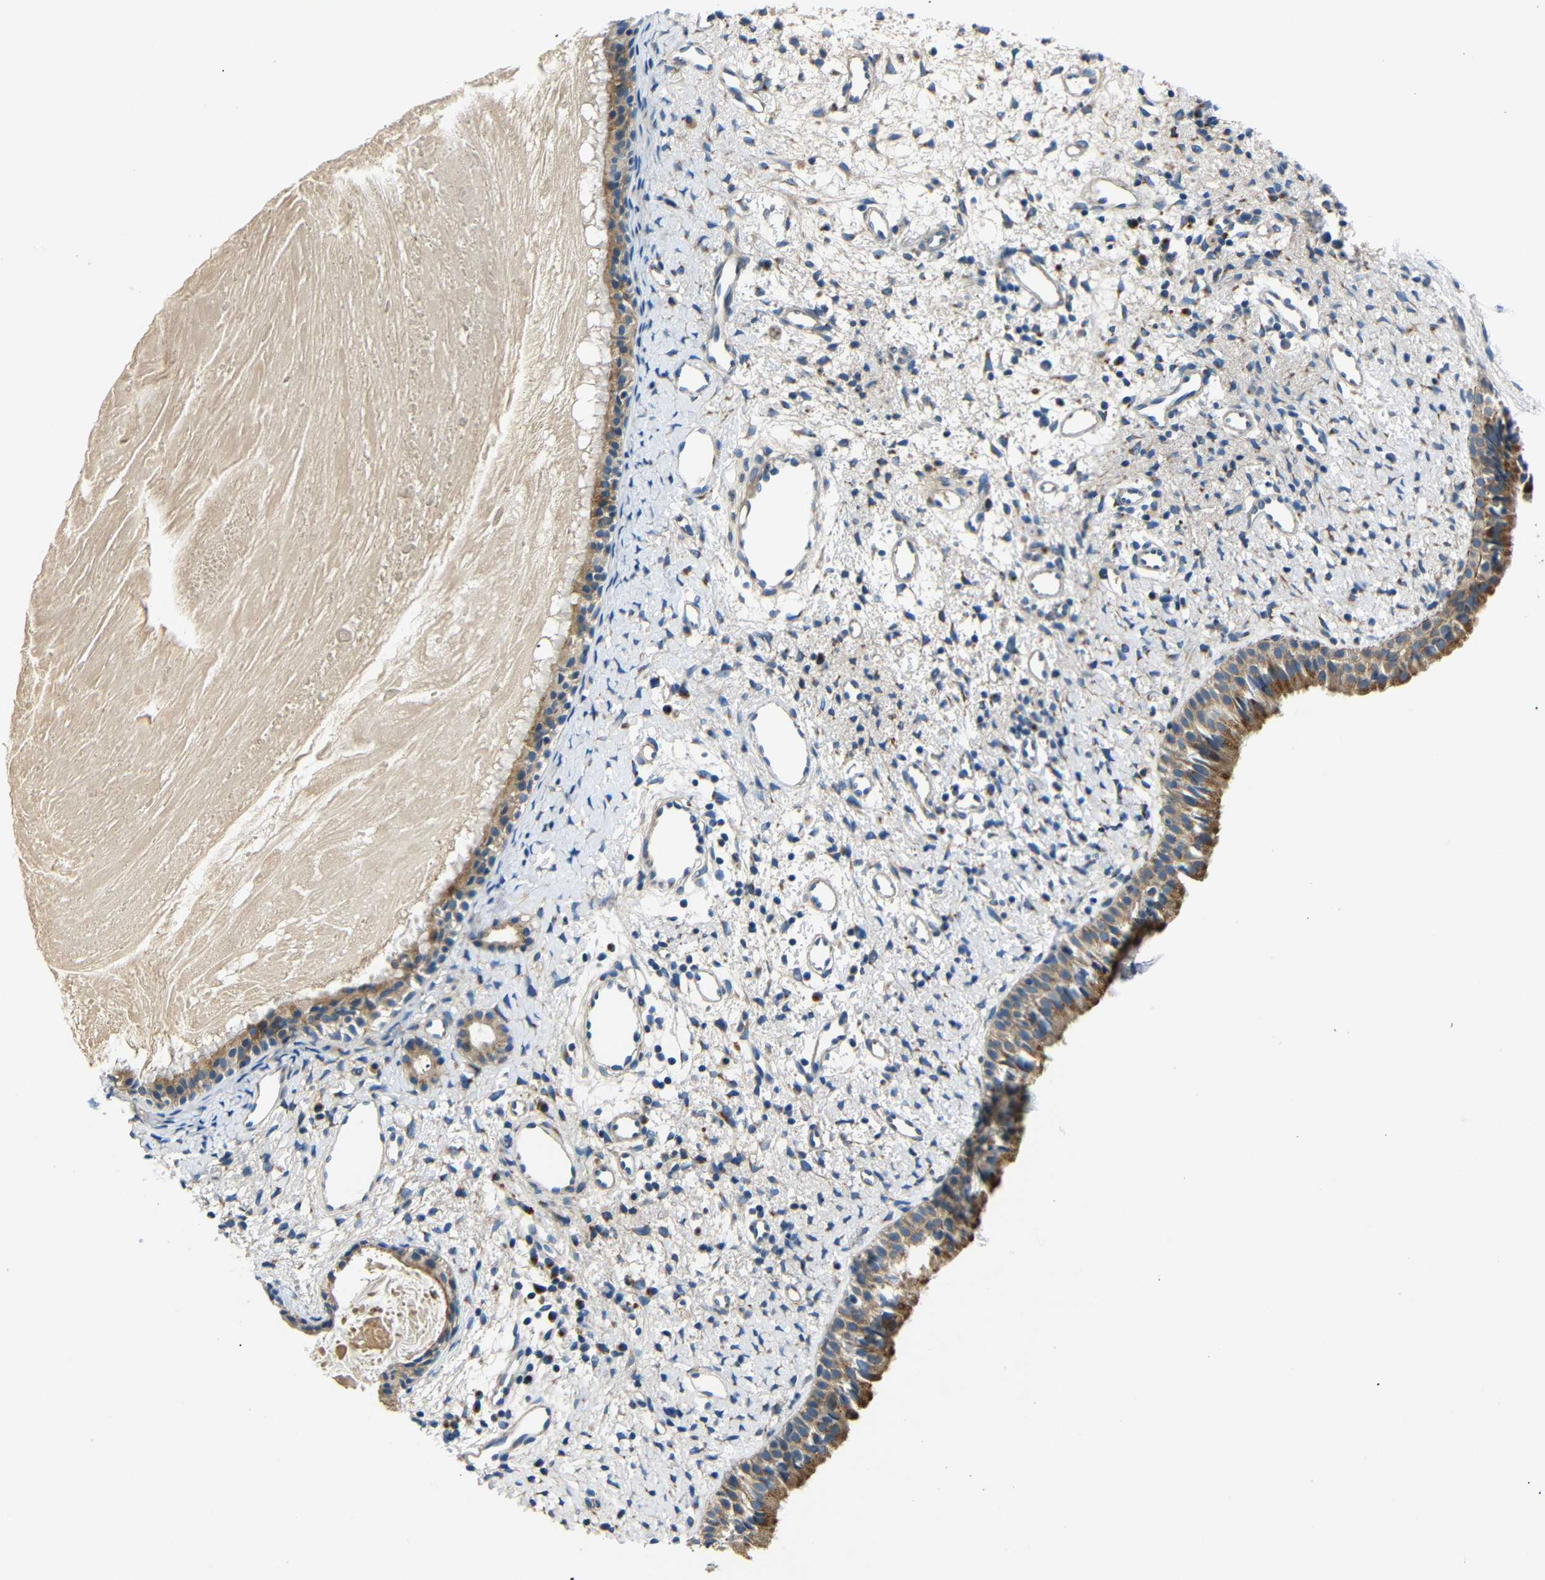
{"staining": {"intensity": "moderate", "quantity": ">75%", "location": "cytoplasmic/membranous"}, "tissue": "nasopharynx", "cell_type": "Respiratory epithelial cells", "image_type": "normal", "snomed": [{"axis": "morphology", "description": "Normal tissue, NOS"}, {"axis": "topography", "description": "Nasopharynx"}], "caption": "Approximately >75% of respiratory epithelial cells in normal nasopharynx show moderate cytoplasmic/membranous protein positivity as visualized by brown immunohistochemical staining.", "gene": "NETO2", "patient": {"sex": "male", "age": 22}}